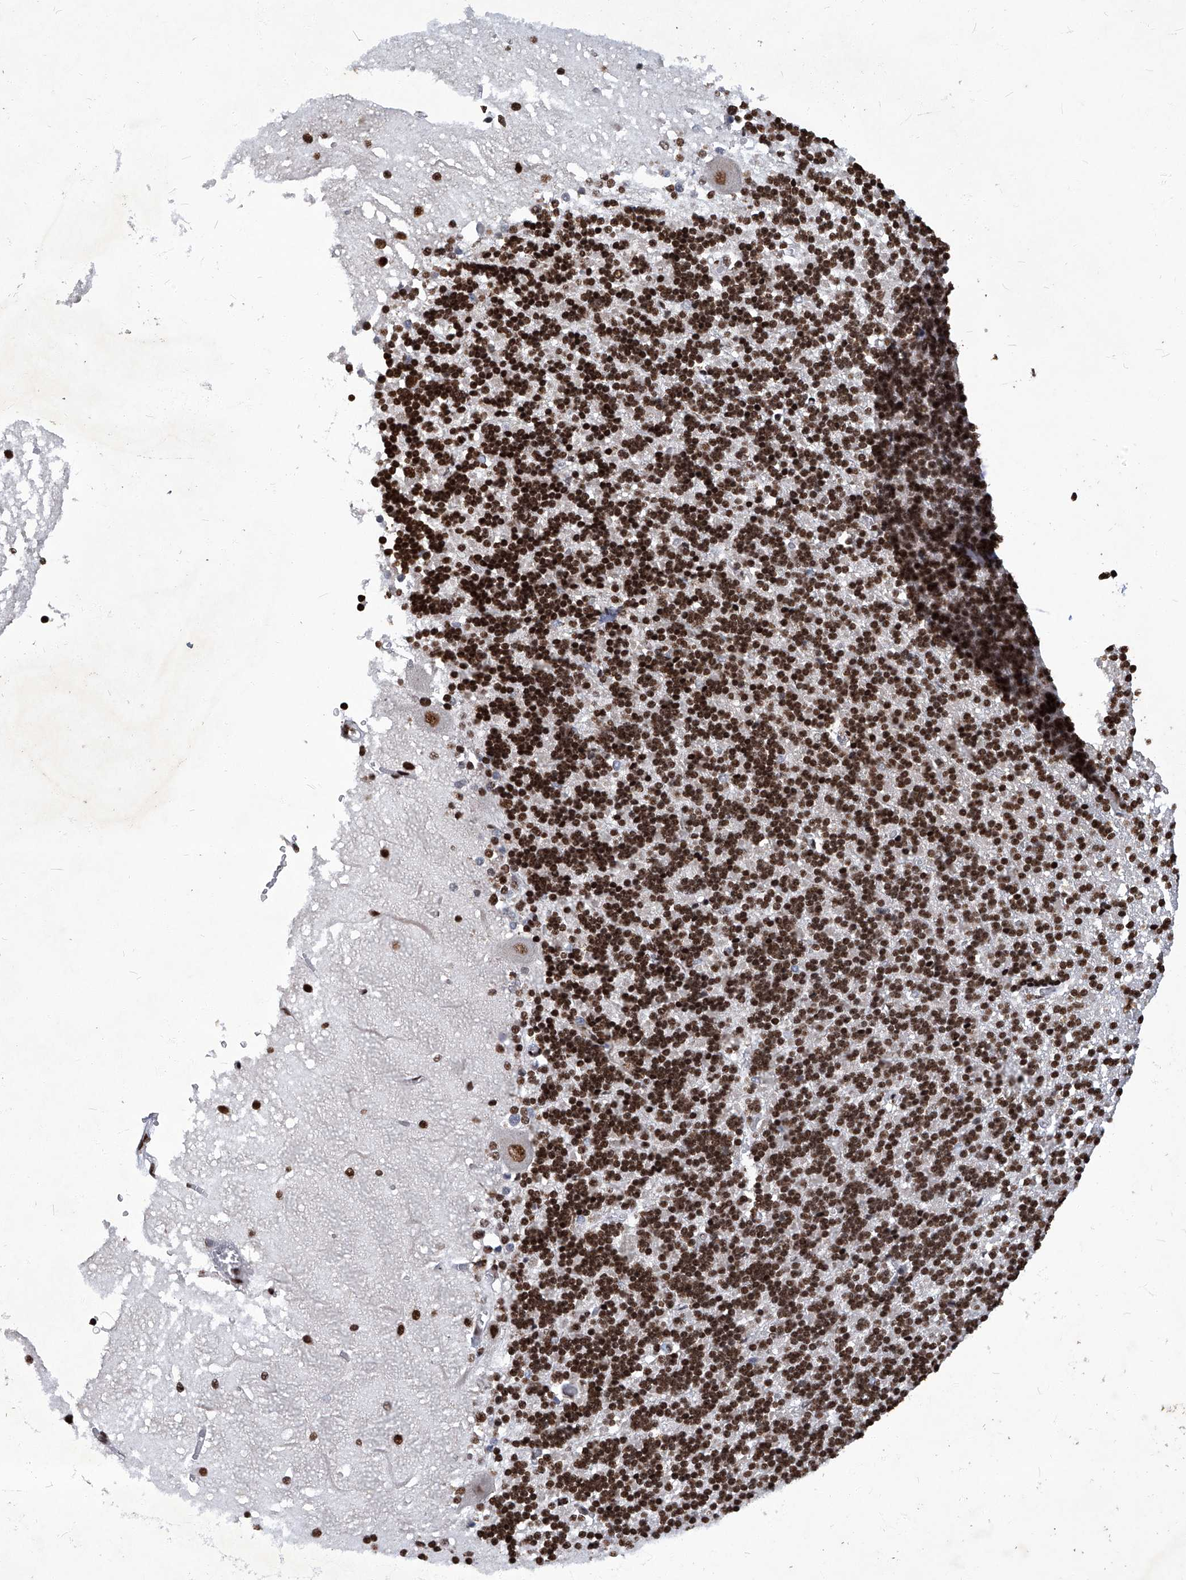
{"staining": {"intensity": "strong", "quantity": ">75%", "location": "nuclear"}, "tissue": "cerebellum", "cell_type": "Cells in granular layer", "image_type": "normal", "snomed": [{"axis": "morphology", "description": "Normal tissue, NOS"}, {"axis": "topography", "description": "Cerebellum"}], "caption": "The micrograph reveals a brown stain indicating the presence of a protein in the nuclear of cells in granular layer in cerebellum.", "gene": "HBP1", "patient": {"sex": "male", "age": 37}}